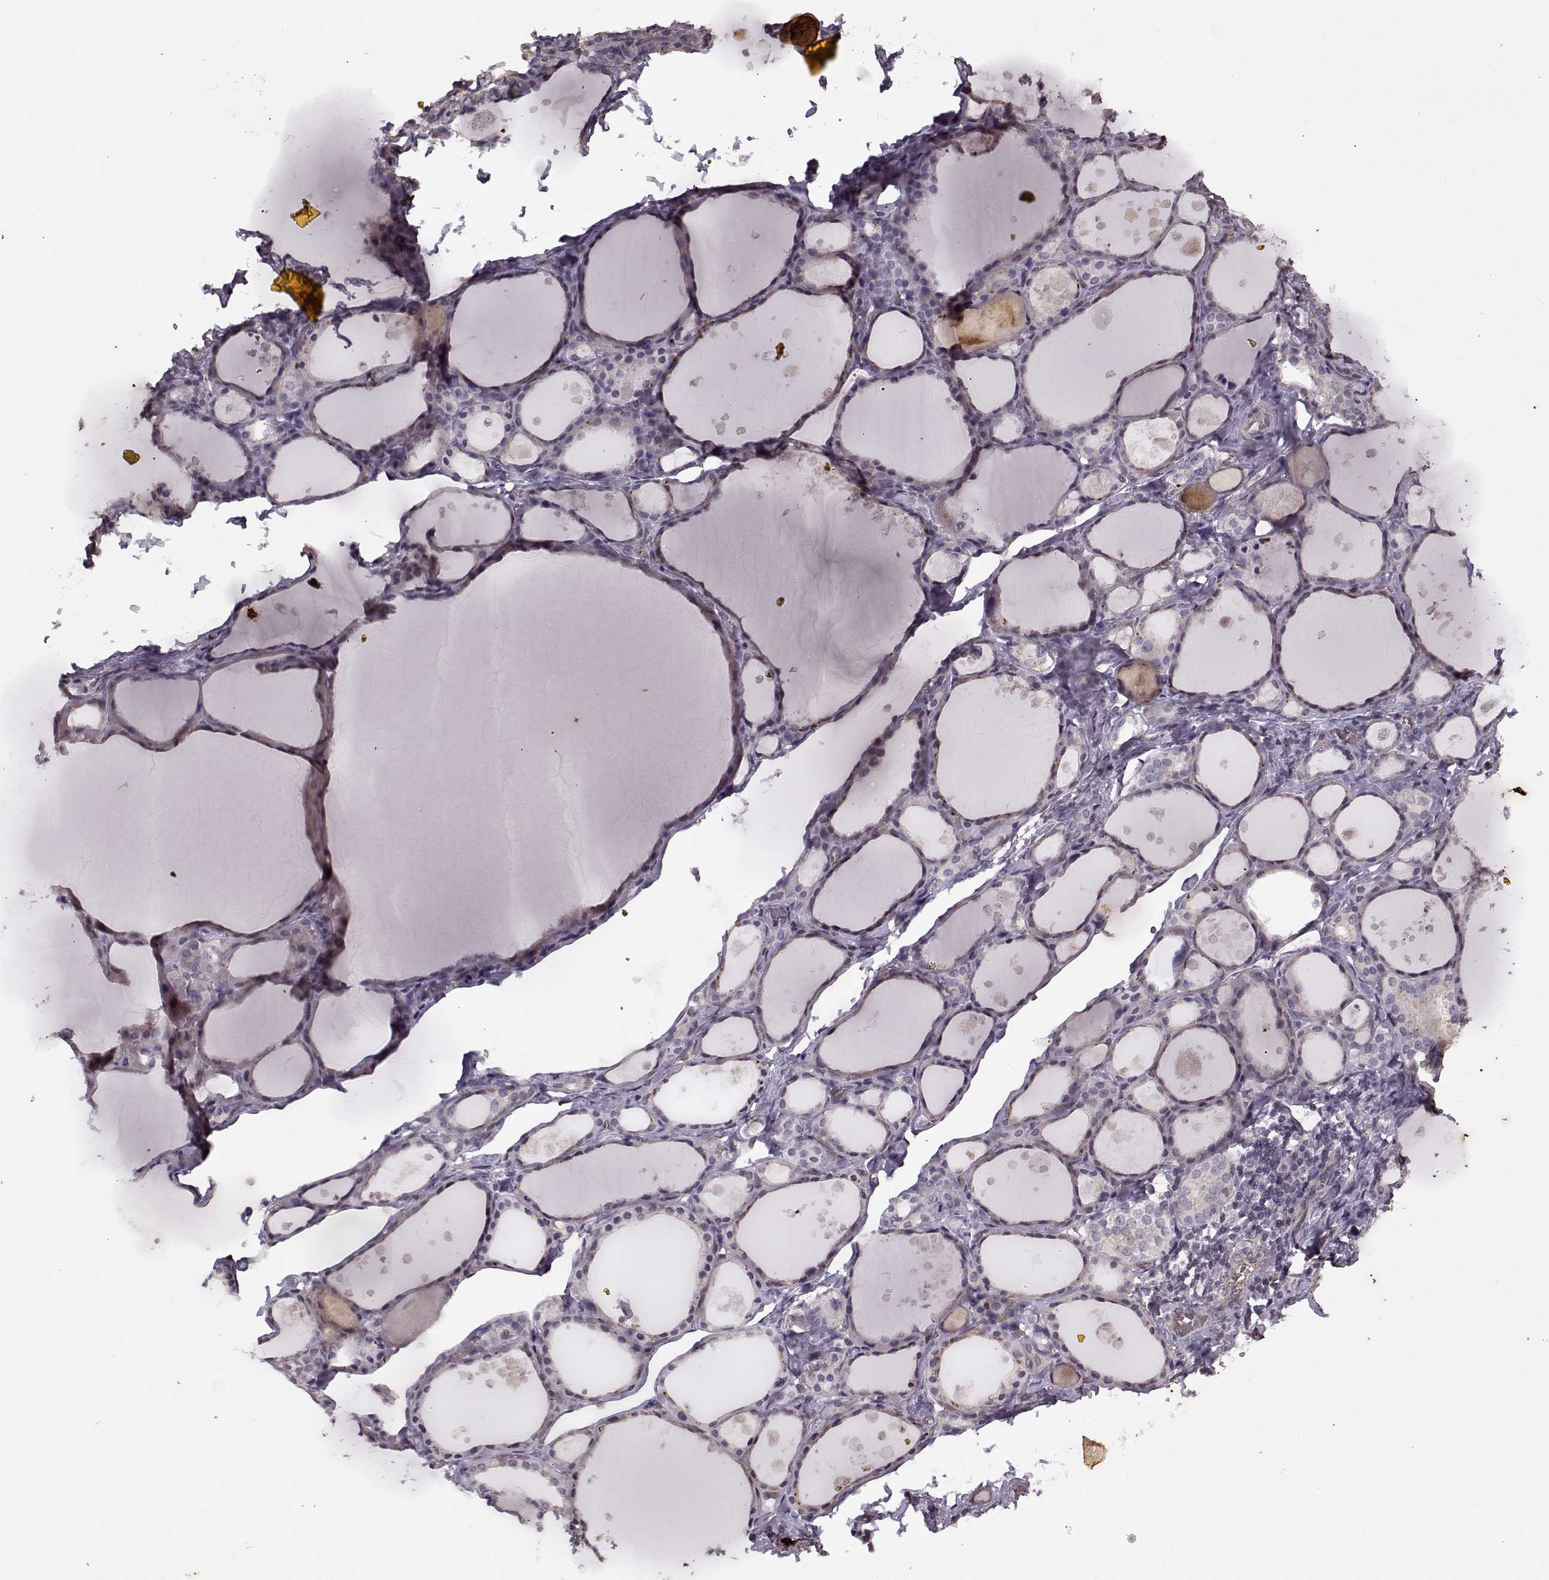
{"staining": {"intensity": "negative", "quantity": "none", "location": "none"}, "tissue": "thyroid gland", "cell_type": "Glandular cells", "image_type": "normal", "snomed": [{"axis": "morphology", "description": "Normal tissue, NOS"}, {"axis": "topography", "description": "Thyroid gland"}], "caption": "This is an immunohistochemistry (IHC) micrograph of benign thyroid gland. There is no expression in glandular cells.", "gene": "KRT9", "patient": {"sex": "male", "age": 68}}